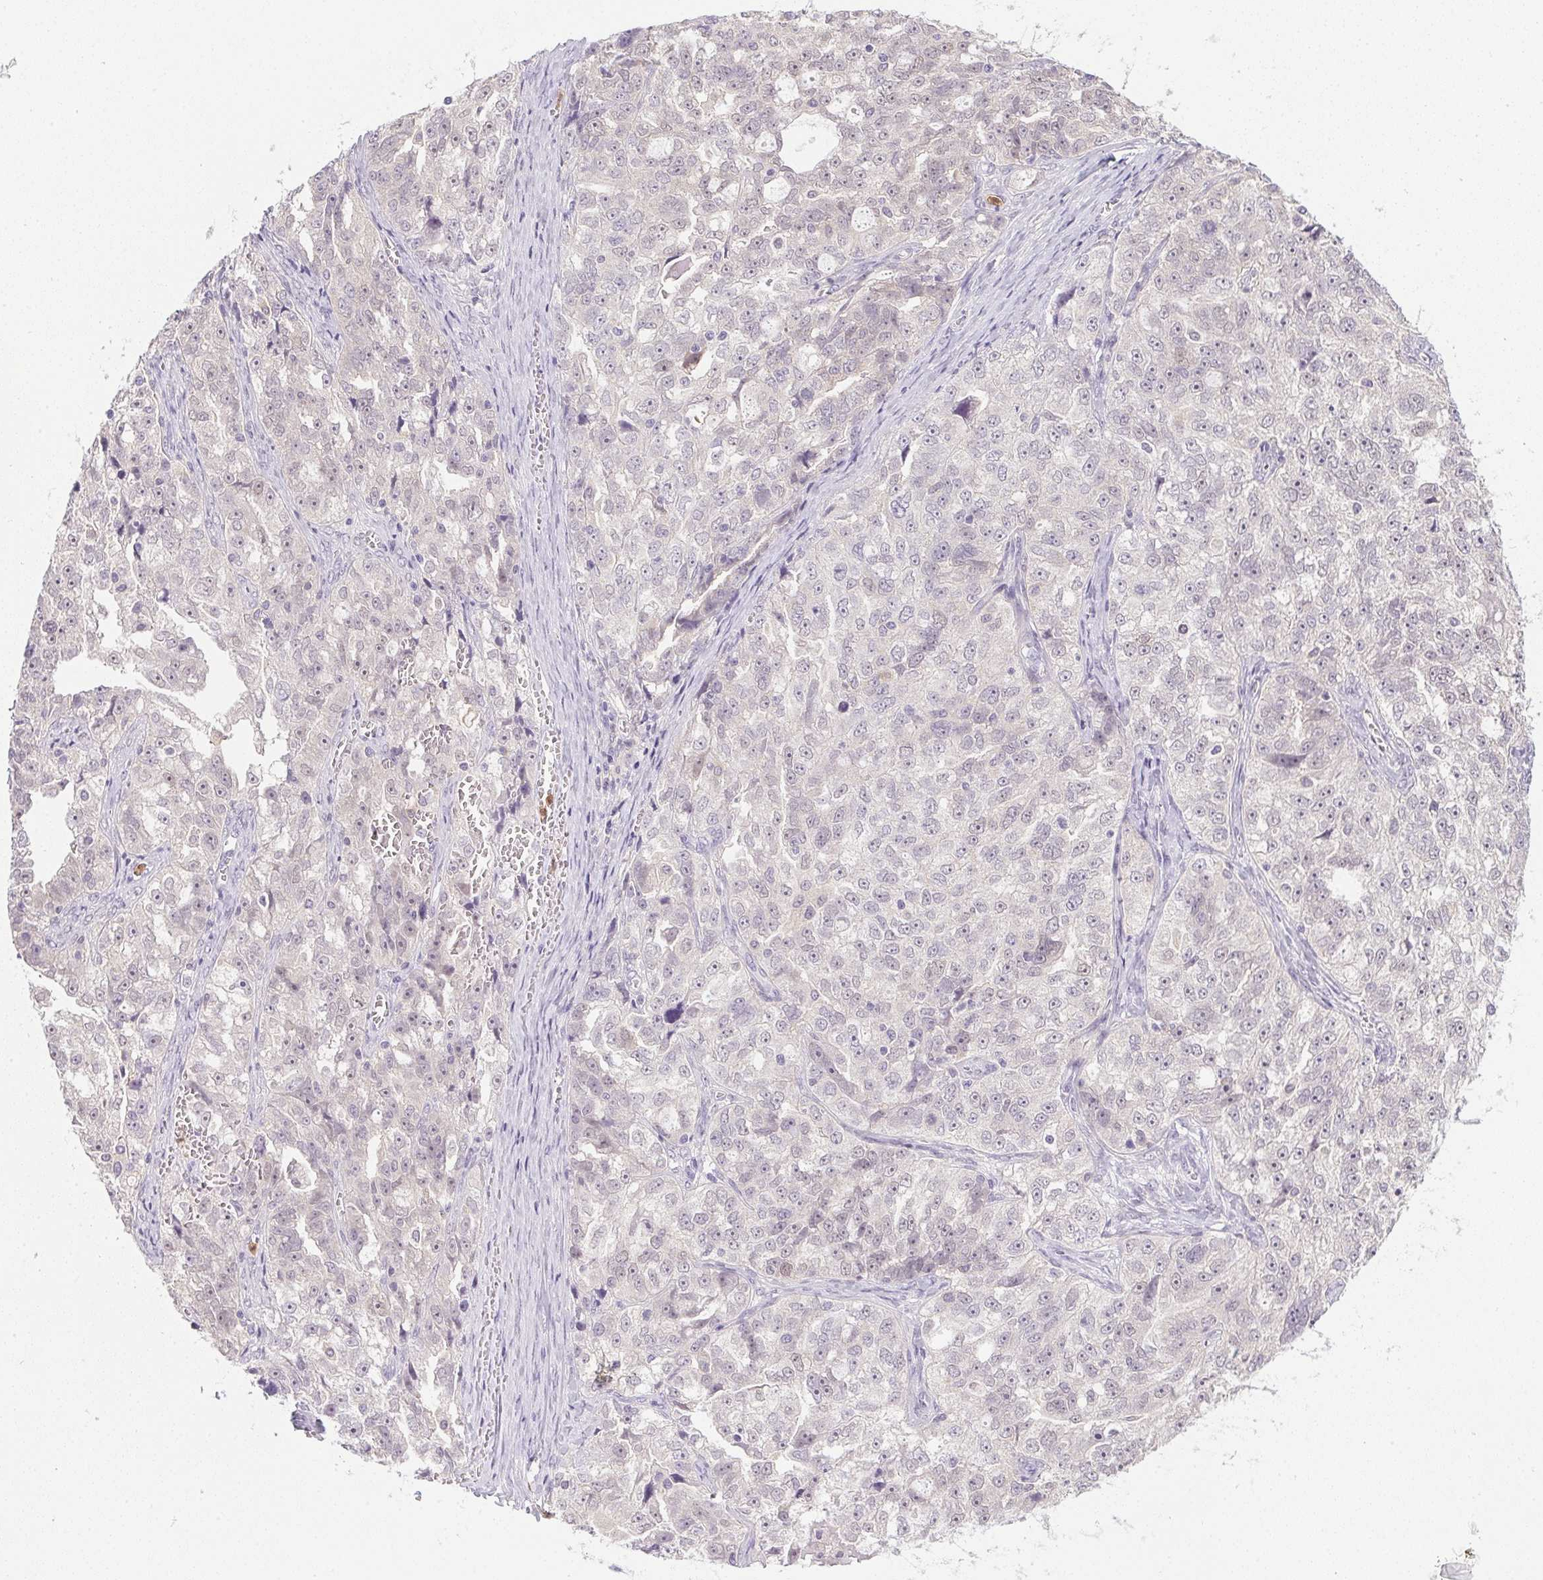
{"staining": {"intensity": "negative", "quantity": "none", "location": "none"}, "tissue": "ovarian cancer", "cell_type": "Tumor cells", "image_type": "cancer", "snomed": [{"axis": "morphology", "description": "Cystadenocarcinoma, serous, NOS"}, {"axis": "topography", "description": "Ovary"}], "caption": "Tumor cells are negative for protein expression in human ovarian cancer (serous cystadenocarcinoma). Nuclei are stained in blue.", "gene": "DNAJC5G", "patient": {"sex": "female", "age": 51}}